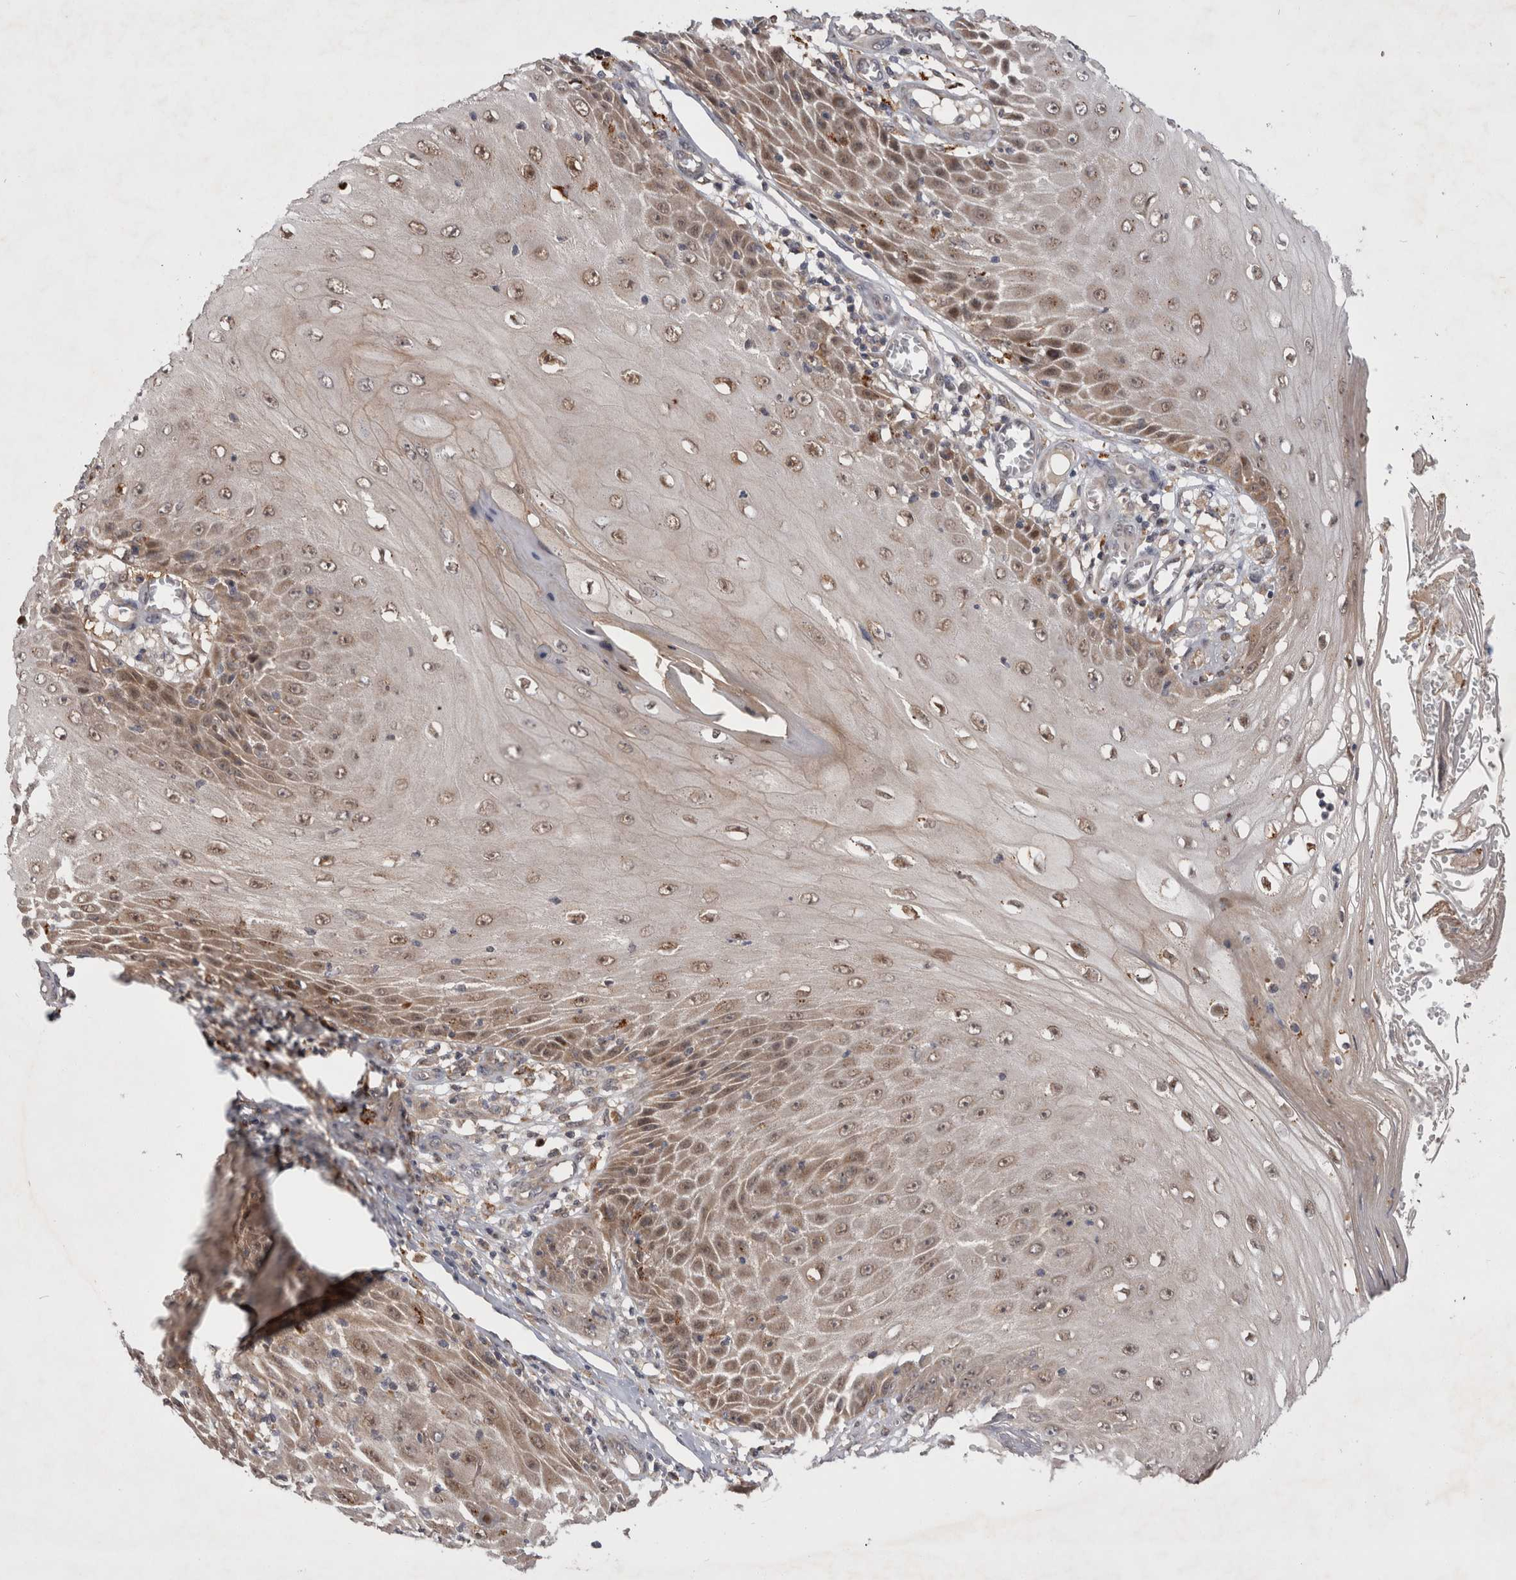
{"staining": {"intensity": "weak", "quantity": ">75%", "location": "cytoplasmic/membranous,nuclear"}, "tissue": "skin cancer", "cell_type": "Tumor cells", "image_type": "cancer", "snomed": [{"axis": "morphology", "description": "Squamous cell carcinoma, NOS"}, {"axis": "topography", "description": "Skin"}], "caption": "Immunohistochemical staining of skin cancer exhibits low levels of weak cytoplasmic/membranous and nuclear positivity in about >75% of tumor cells.", "gene": "MRPL37", "patient": {"sex": "female", "age": 73}}